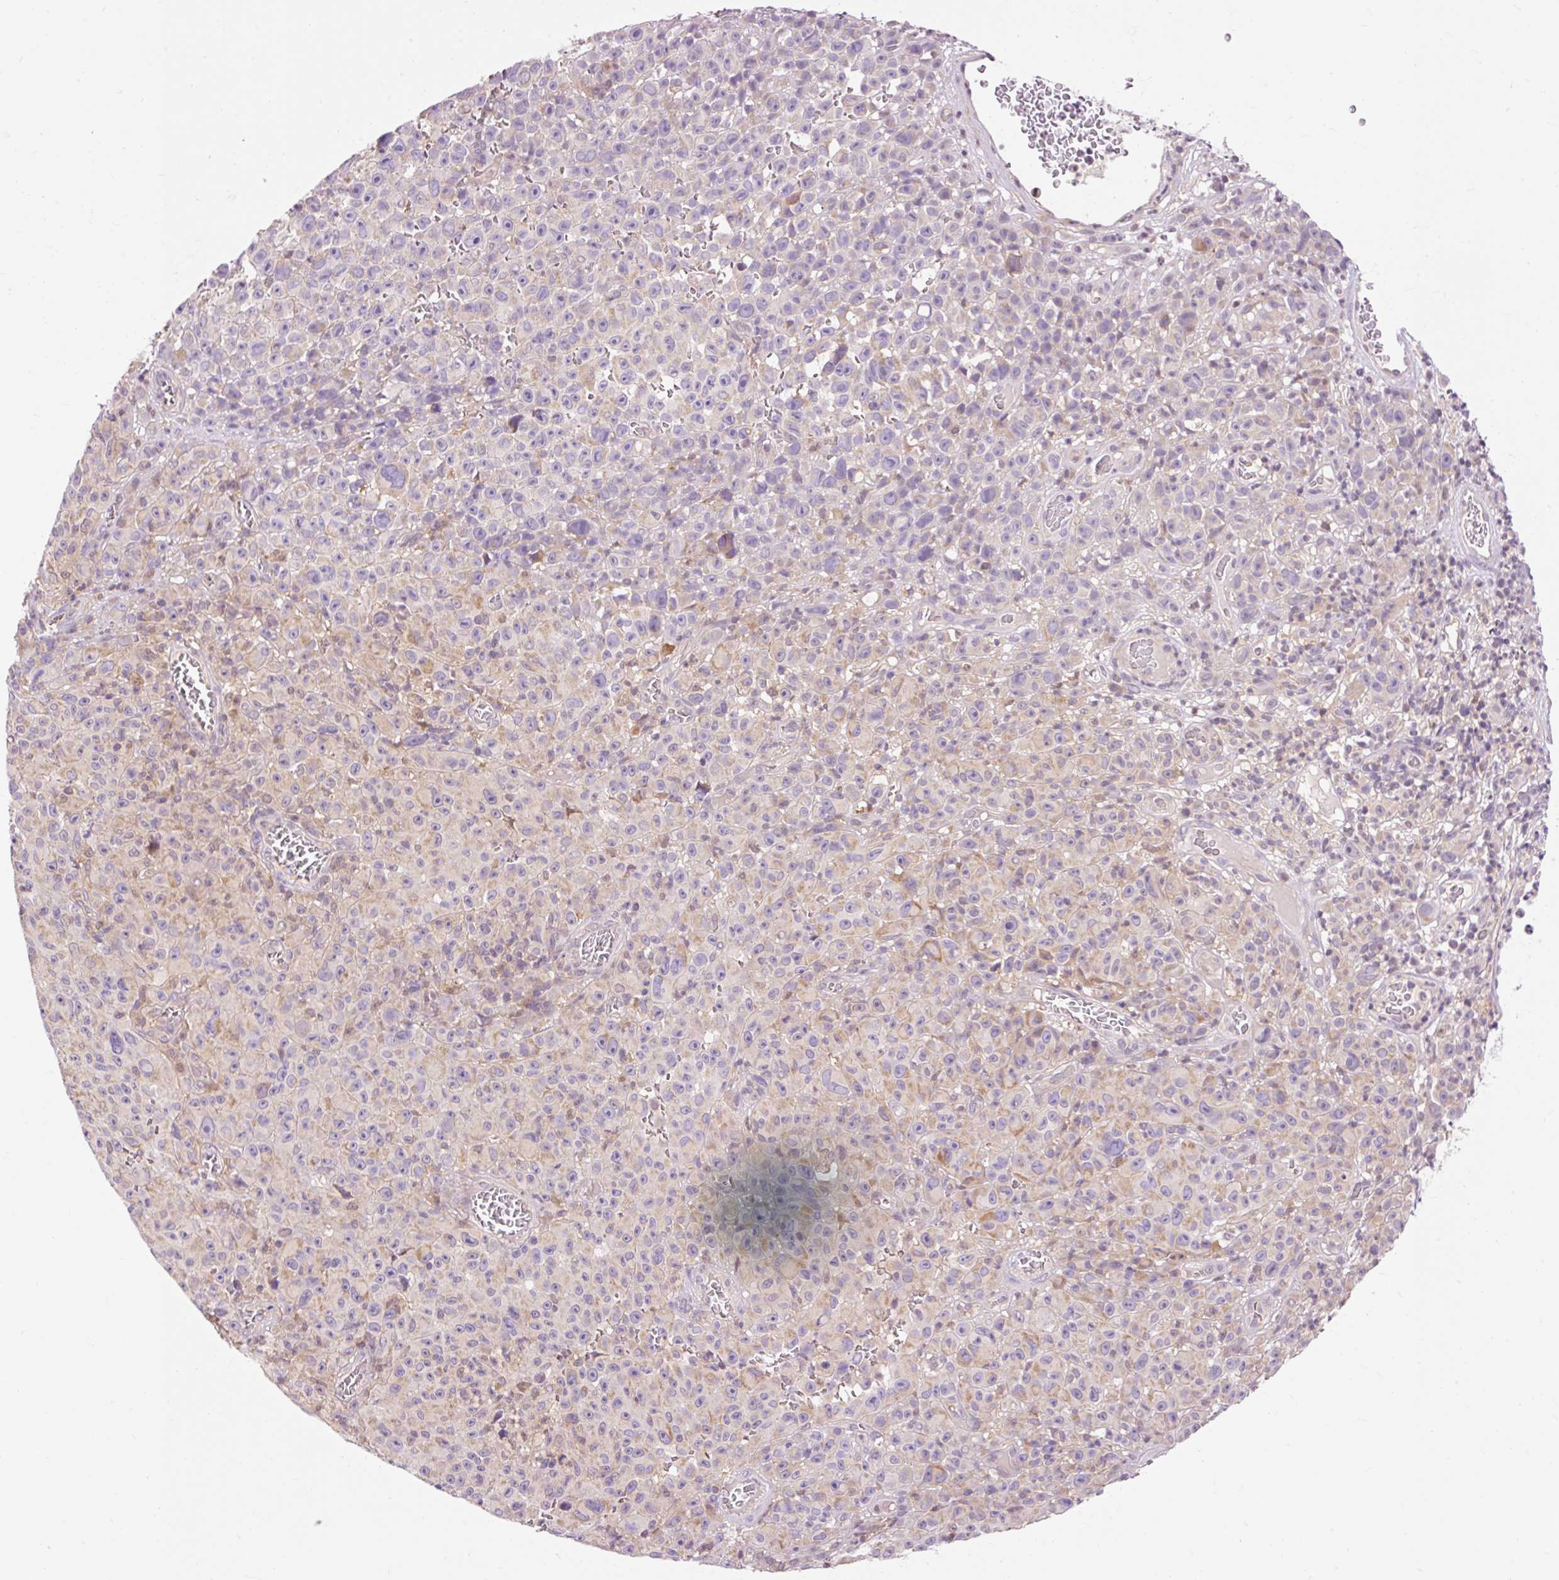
{"staining": {"intensity": "weak", "quantity": "<25%", "location": "cytoplasmic/membranous"}, "tissue": "melanoma", "cell_type": "Tumor cells", "image_type": "cancer", "snomed": [{"axis": "morphology", "description": "Malignant melanoma, NOS"}, {"axis": "topography", "description": "Skin"}], "caption": "Tumor cells show no significant protein positivity in malignant melanoma.", "gene": "IMMT", "patient": {"sex": "female", "age": 82}}